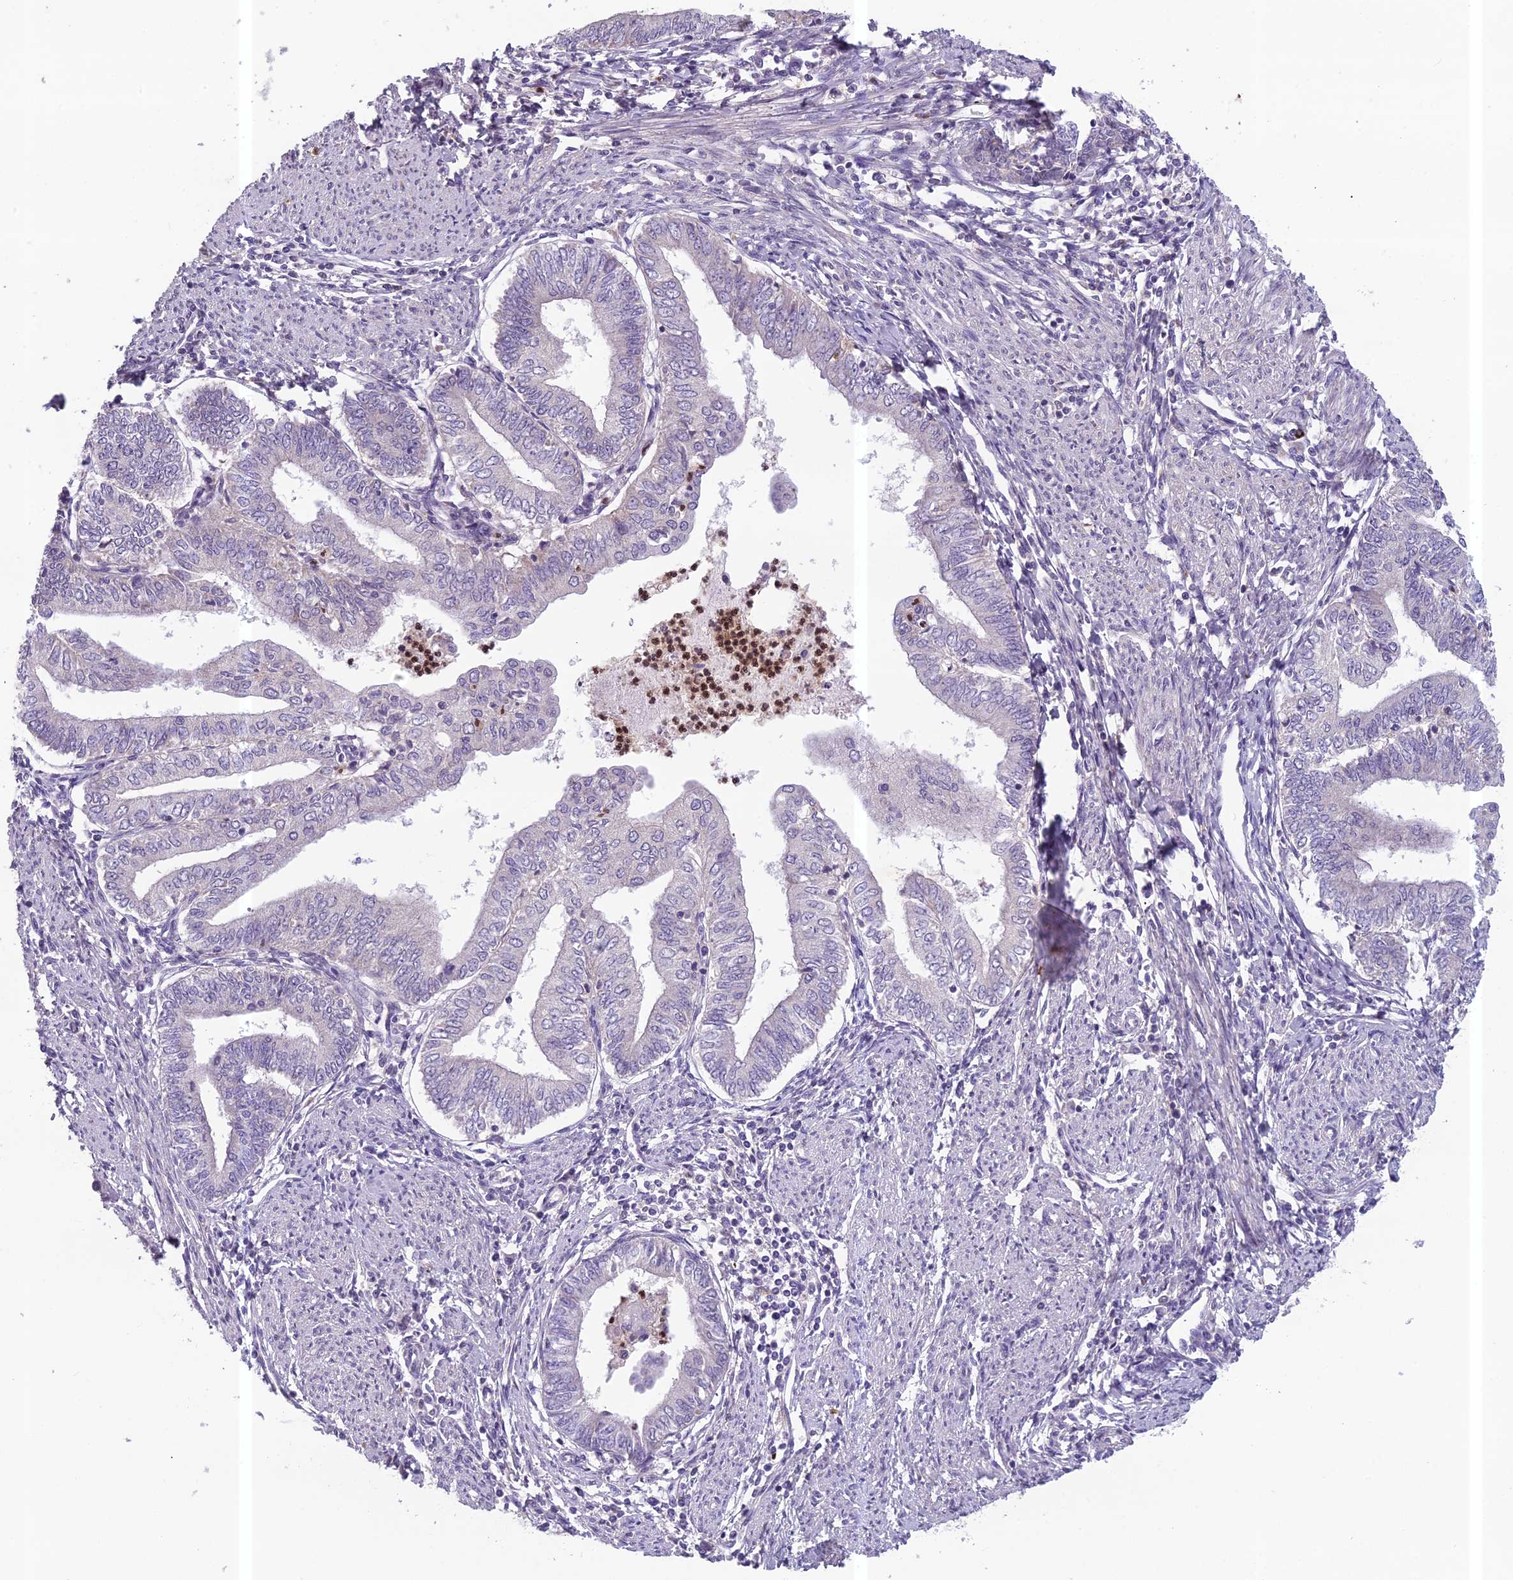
{"staining": {"intensity": "negative", "quantity": "none", "location": "none"}, "tissue": "endometrial cancer", "cell_type": "Tumor cells", "image_type": "cancer", "snomed": [{"axis": "morphology", "description": "Adenocarcinoma, NOS"}, {"axis": "topography", "description": "Endometrium"}], "caption": "The immunohistochemistry (IHC) micrograph has no significant expression in tumor cells of endometrial cancer tissue.", "gene": "ENSG00000188897", "patient": {"sex": "female", "age": 66}}